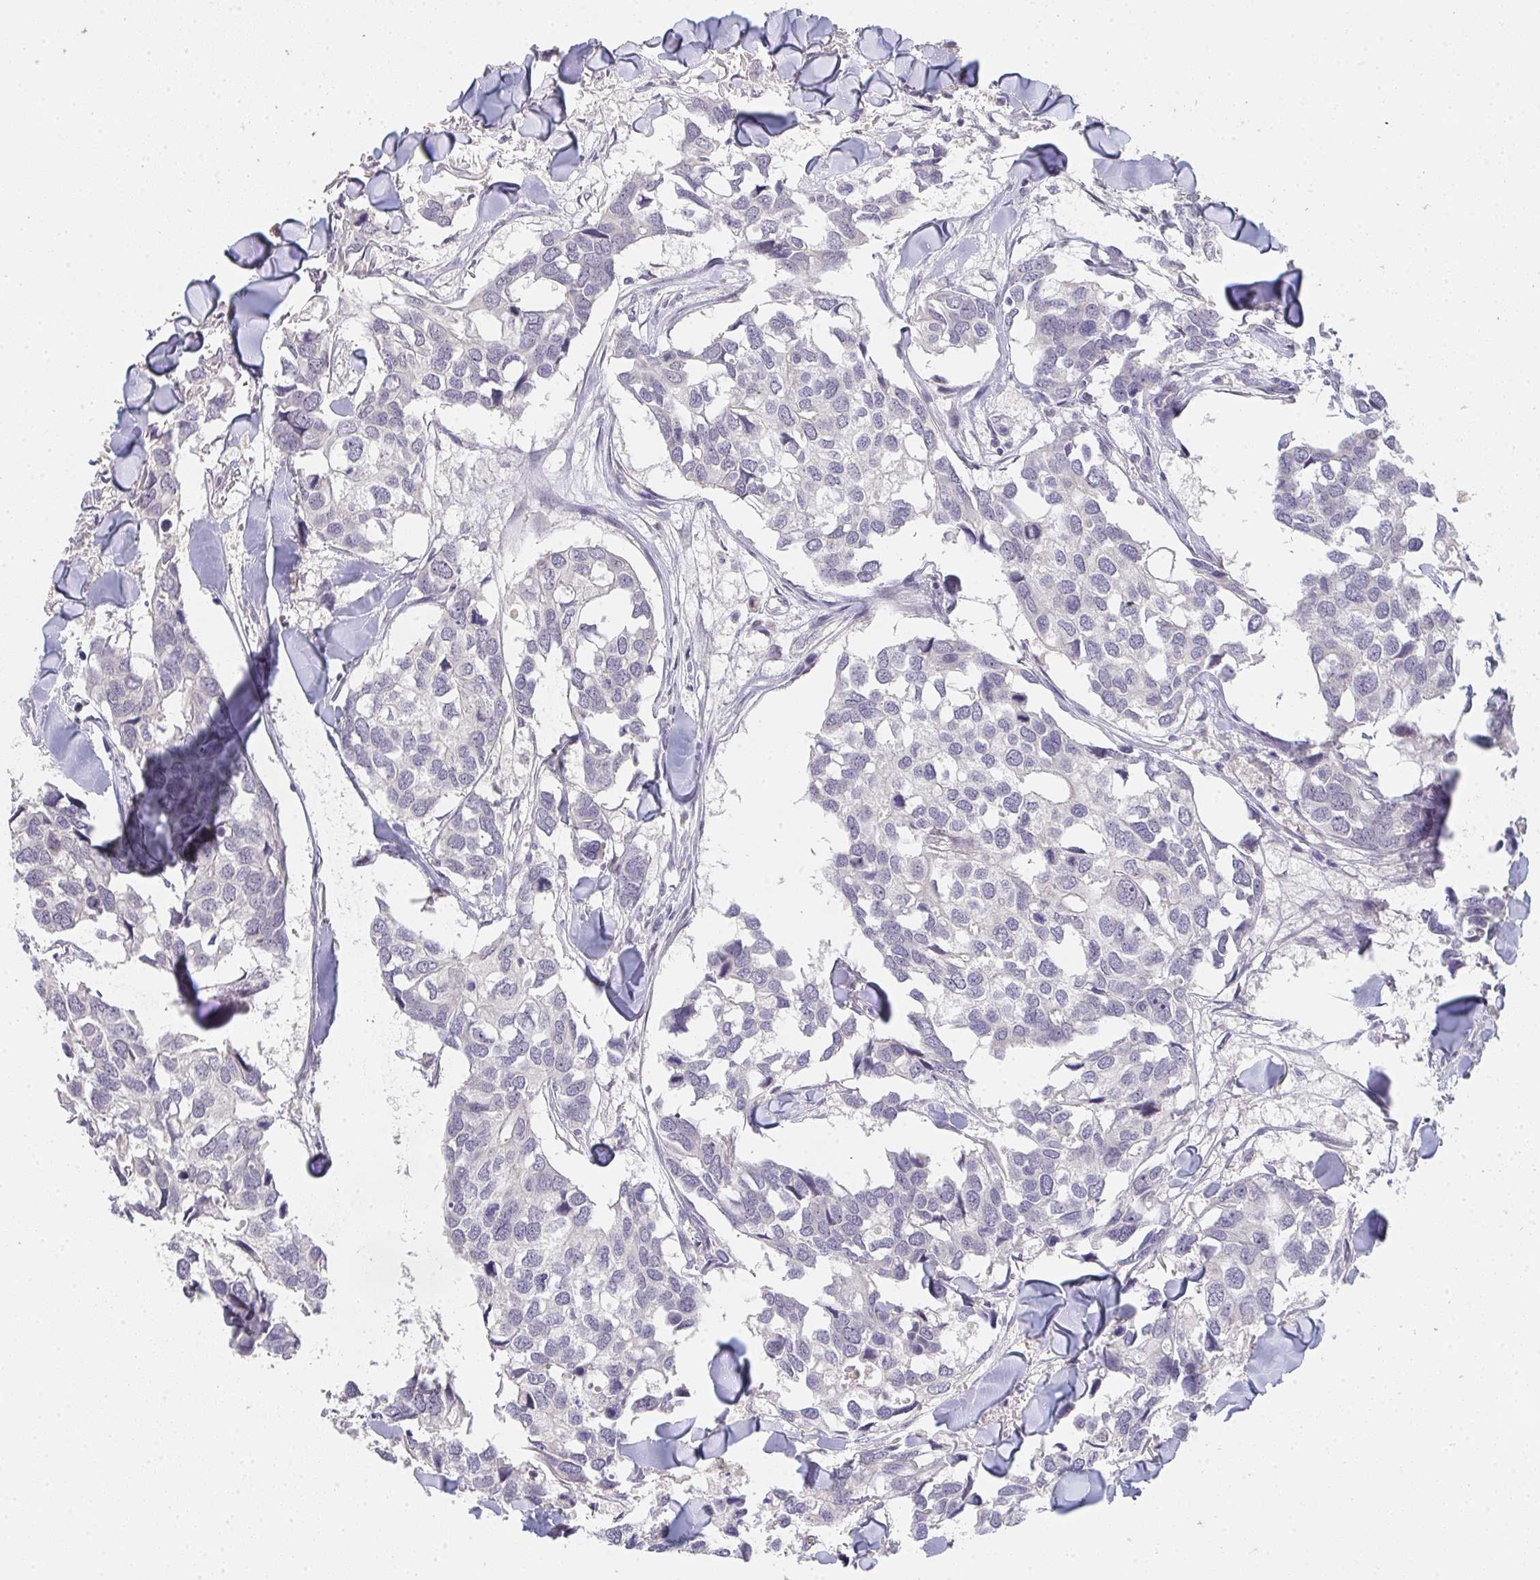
{"staining": {"intensity": "negative", "quantity": "none", "location": "none"}, "tissue": "breast cancer", "cell_type": "Tumor cells", "image_type": "cancer", "snomed": [{"axis": "morphology", "description": "Duct carcinoma"}, {"axis": "topography", "description": "Breast"}], "caption": "This is an immunohistochemistry image of intraductal carcinoma (breast). There is no staining in tumor cells.", "gene": "TMEM219", "patient": {"sex": "female", "age": 83}}